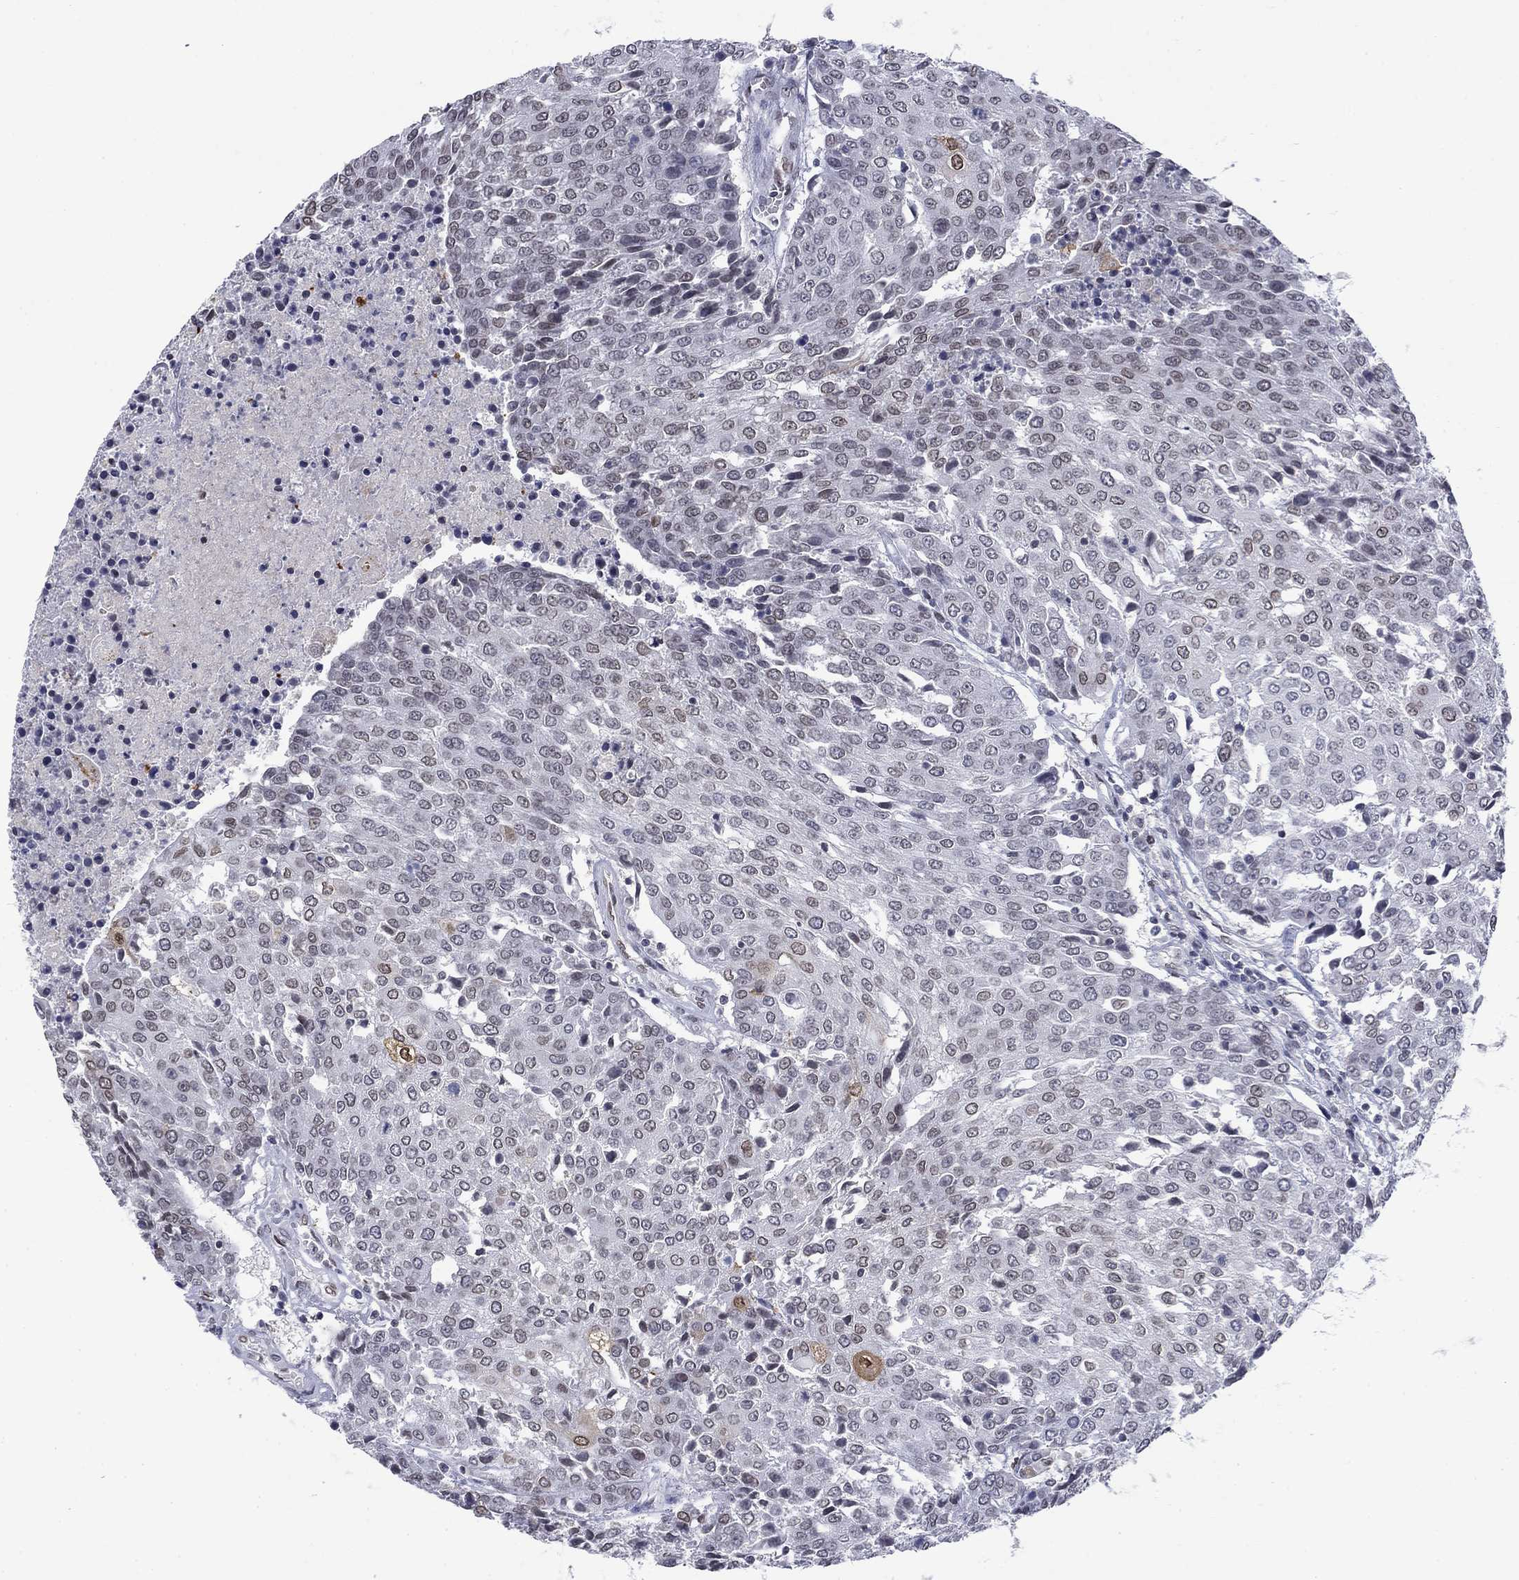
{"staining": {"intensity": "strong", "quantity": "<25%", "location": "cytoplasmic/membranous,nuclear"}, "tissue": "urothelial cancer", "cell_type": "Tumor cells", "image_type": "cancer", "snomed": [{"axis": "morphology", "description": "Urothelial carcinoma, High grade"}, {"axis": "topography", "description": "Urinary bladder"}], "caption": "Immunohistochemical staining of urothelial cancer demonstrates medium levels of strong cytoplasmic/membranous and nuclear expression in about <25% of tumor cells.", "gene": "TOR1AIP1", "patient": {"sex": "female", "age": 85}}